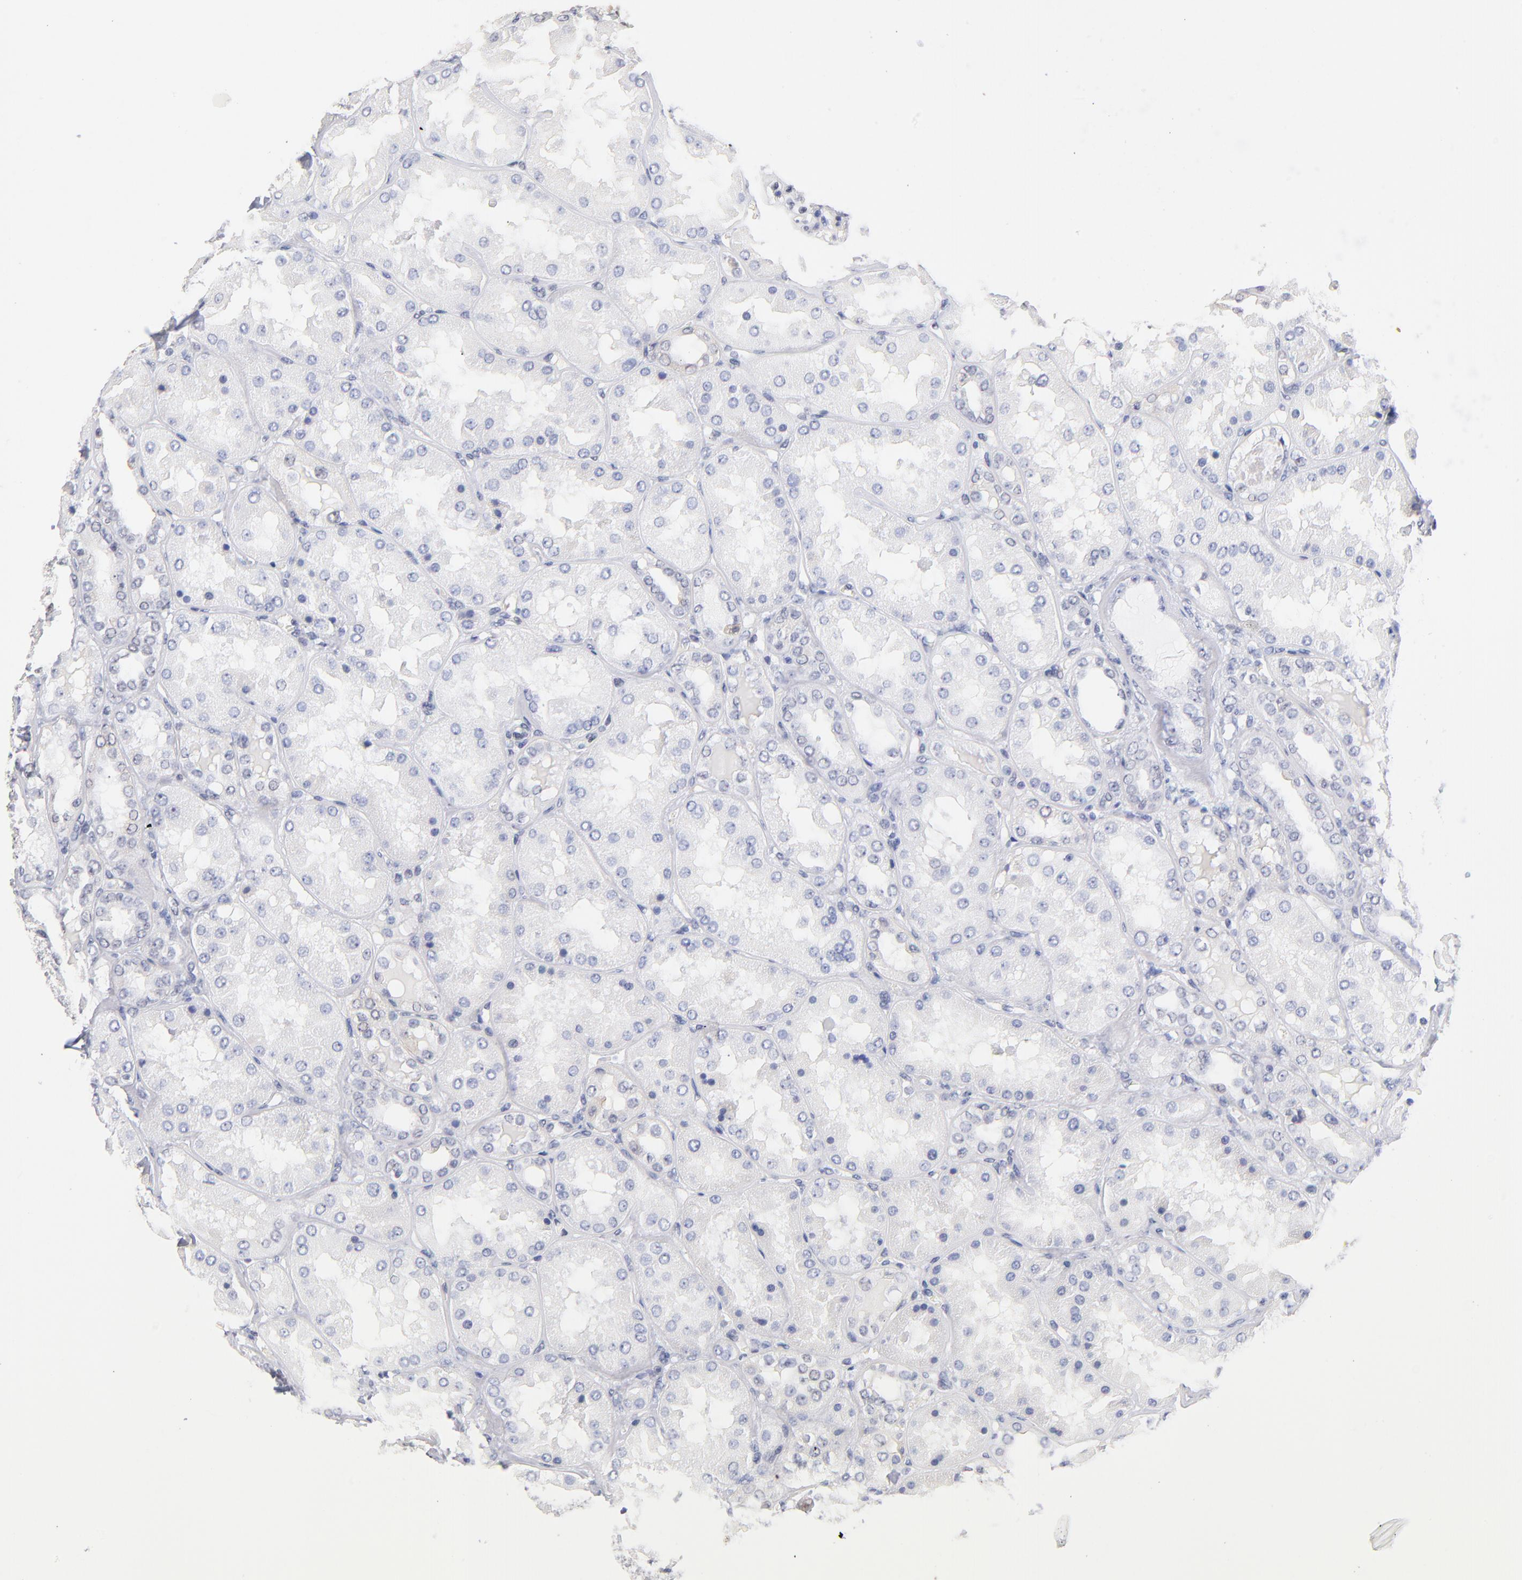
{"staining": {"intensity": "negative", "quantity": "none", "location": "none"}, "tissue": "kidney", "cell_type": "Cells in glomeruli", "image_type": "normal", "snomed": [{"axis": "morphology", "description": "Normal tissue, NOS"}, {"axis": "topography", "description": "Kidney"}], "caption": "Immunohistochemistry of unremarkable human kidney shows no positivity in cells in glomeruli.", "gene": "ZNF74", "patient": {"sex": "female", "age": 56}}